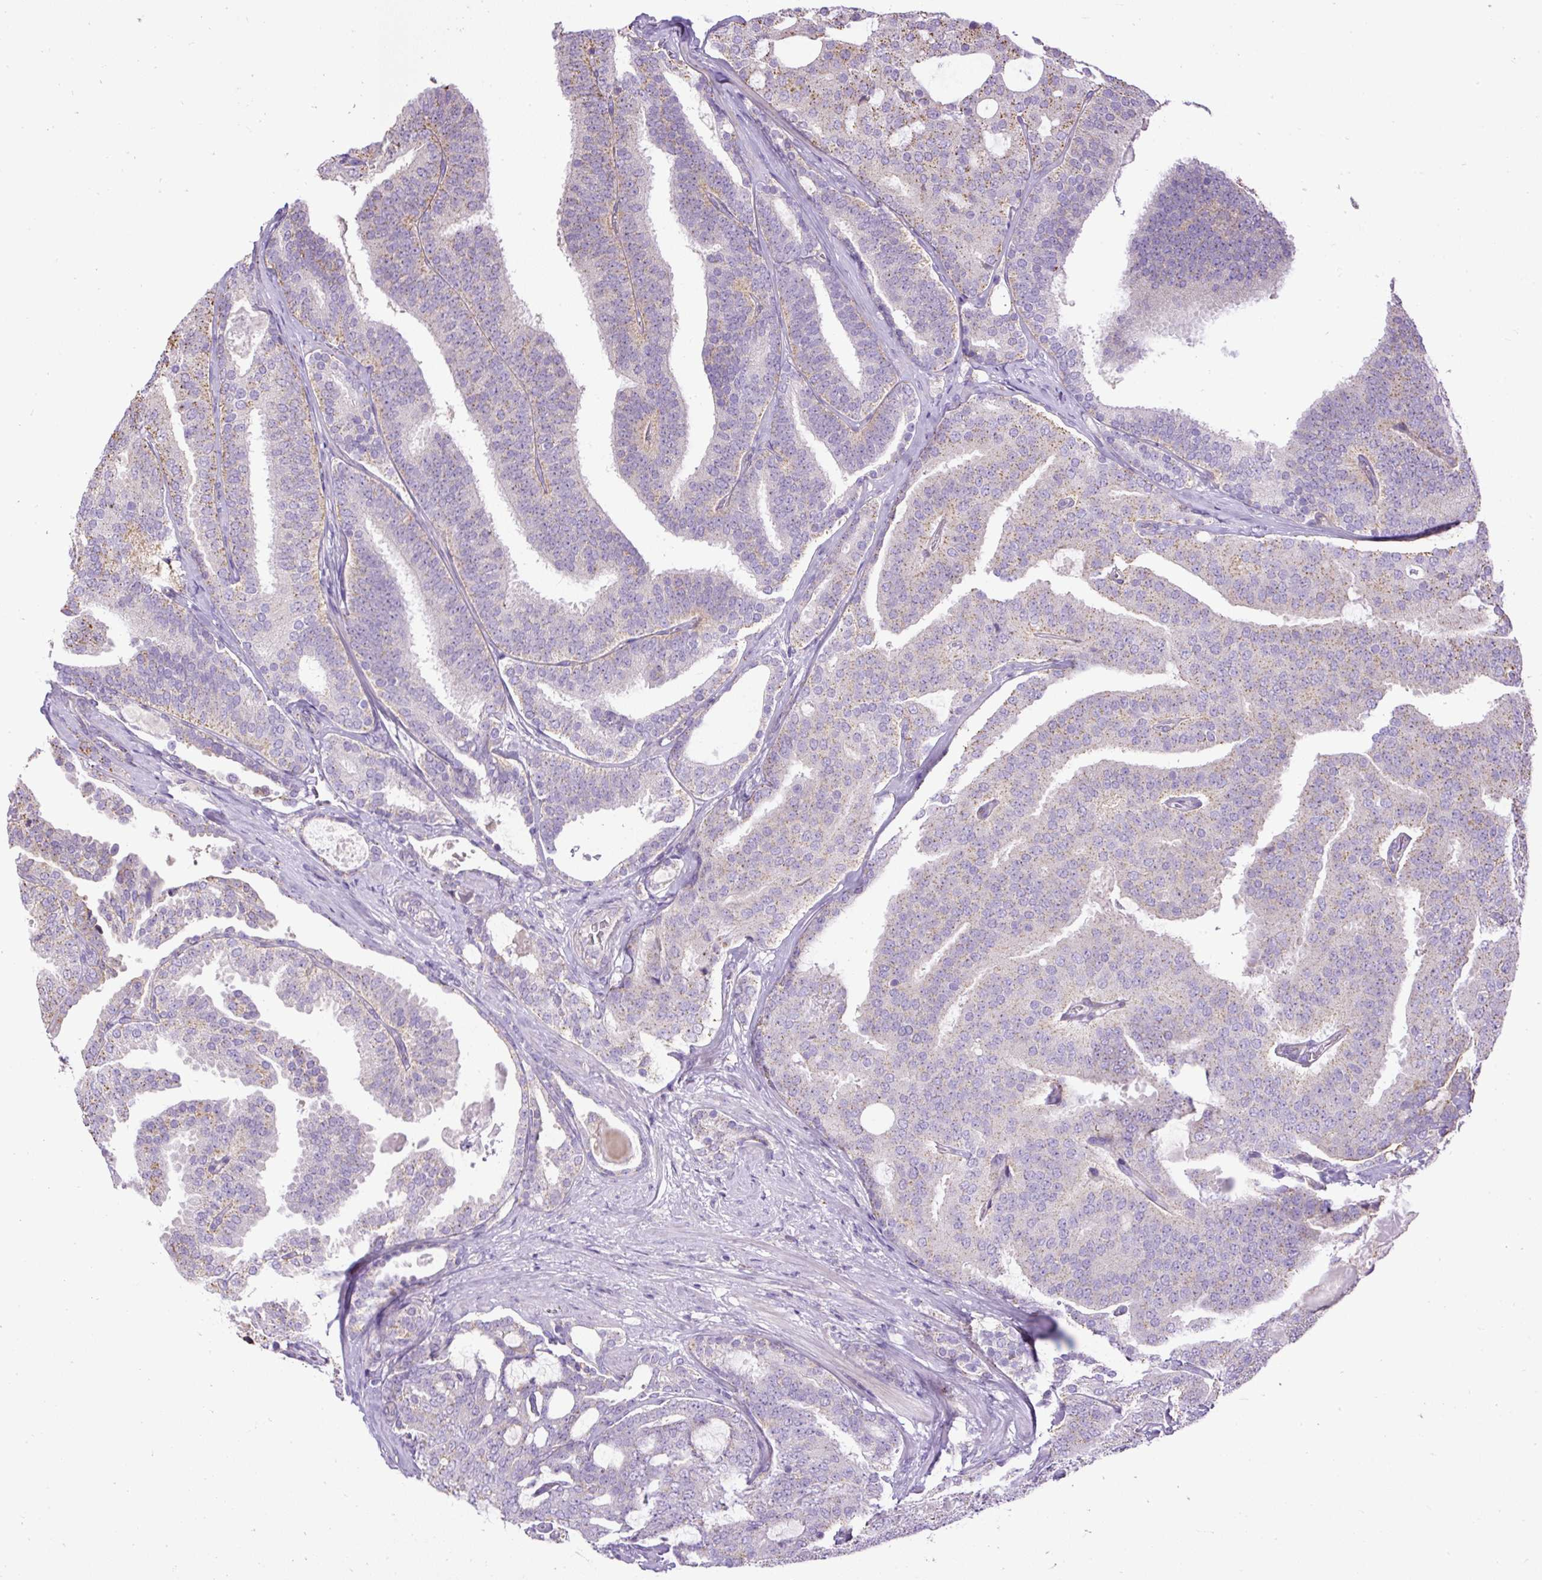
{"staining": {"intensity": "moderate", "quantity": "<25%", "location": "cytoplasmic/membranous"}, "tissue": "prostate cancer", "cell_type": "Tumor cells", "image_type": "cancer", "snomed": [{"axis": "morphology", "description": "Adenocarcinoma, High grade"}, {"axis": "topography", "description": "Prostate"}], "caption": "Human prostate cancer (high-grade adenocarcinoma) stained with a protein marker shows moderate staining in tumor cells.", "gene": "CFAP47", "patient": {"sex": "male", "age": 65}}